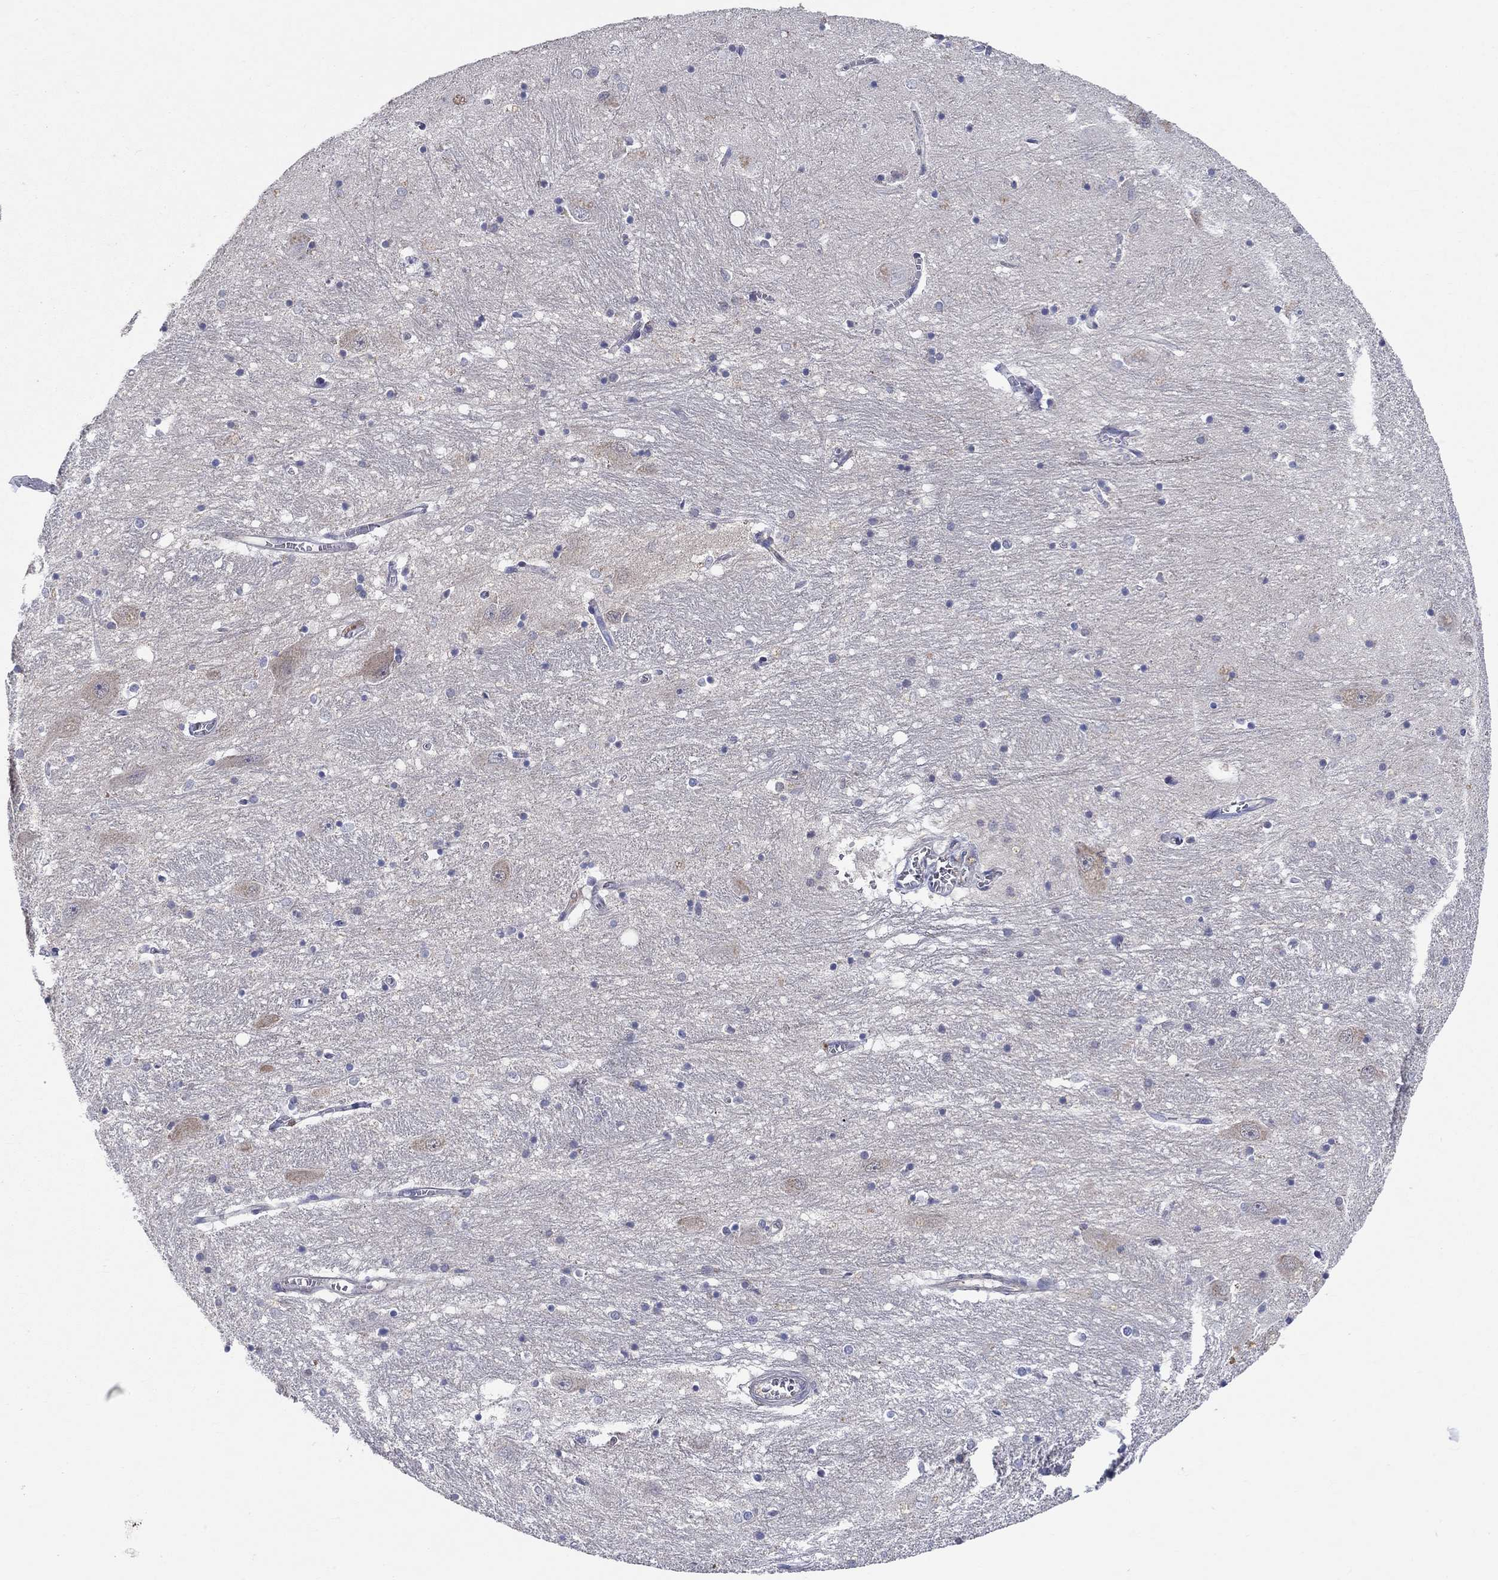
{"staining": {"intensity": "weak", "quantity": "<25%", "location": "cytoplasmic/membranous"}, "tissue": "caudate", "cell_type": "Glial cells", "image_type": "normal", "snomed": [{"axis": "morphology", "description": "Normal tissue, NOS"}, {"axis": "topography", "description": "Lateral ventricle wall"}], "caption": "The histopathology image exhibits no staining of glial cells in unremarkable caudate.", "gene": "AGFG2", "patient": {"sex": "male", "age": 54}}